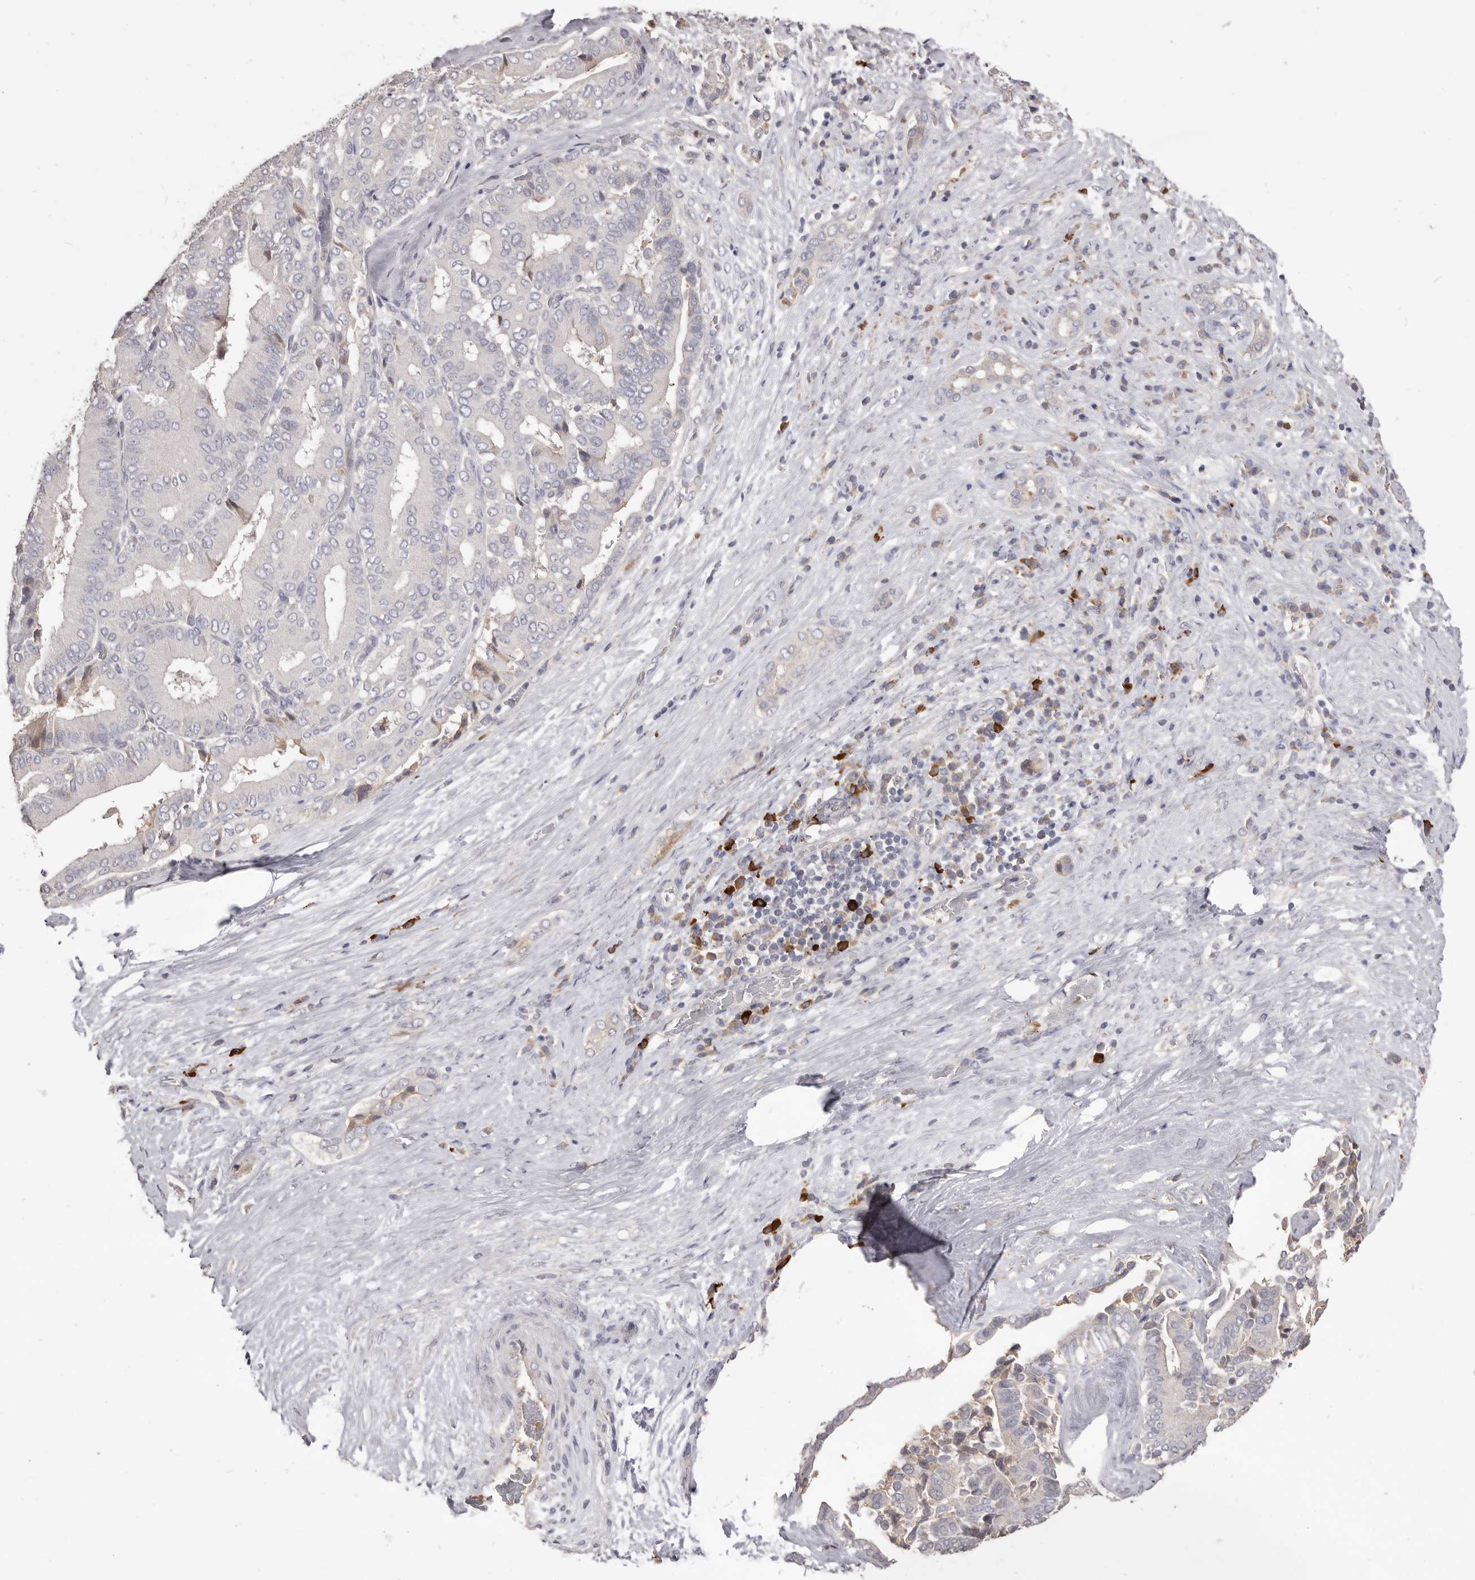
{"staining": {"intensity": "negative", "quantity": "none", "location": "none"}, "tissue": "liver cancer", "cell_type": "Tumor cells", "image_type": "cancer", "snomed": [{"axis": "morphology", "description": "Cholangiocarcinoma"}, {"axis": "topography", "description": "Liver"}], "caption": "Immunohistochemistry (IHC) image of human liver cholangiocarcinoma stained for a protein (brown), which shows no positivity in tumor cells.", "gene": "HCAR2", "patient": {"sex": "female", "age": 75}}